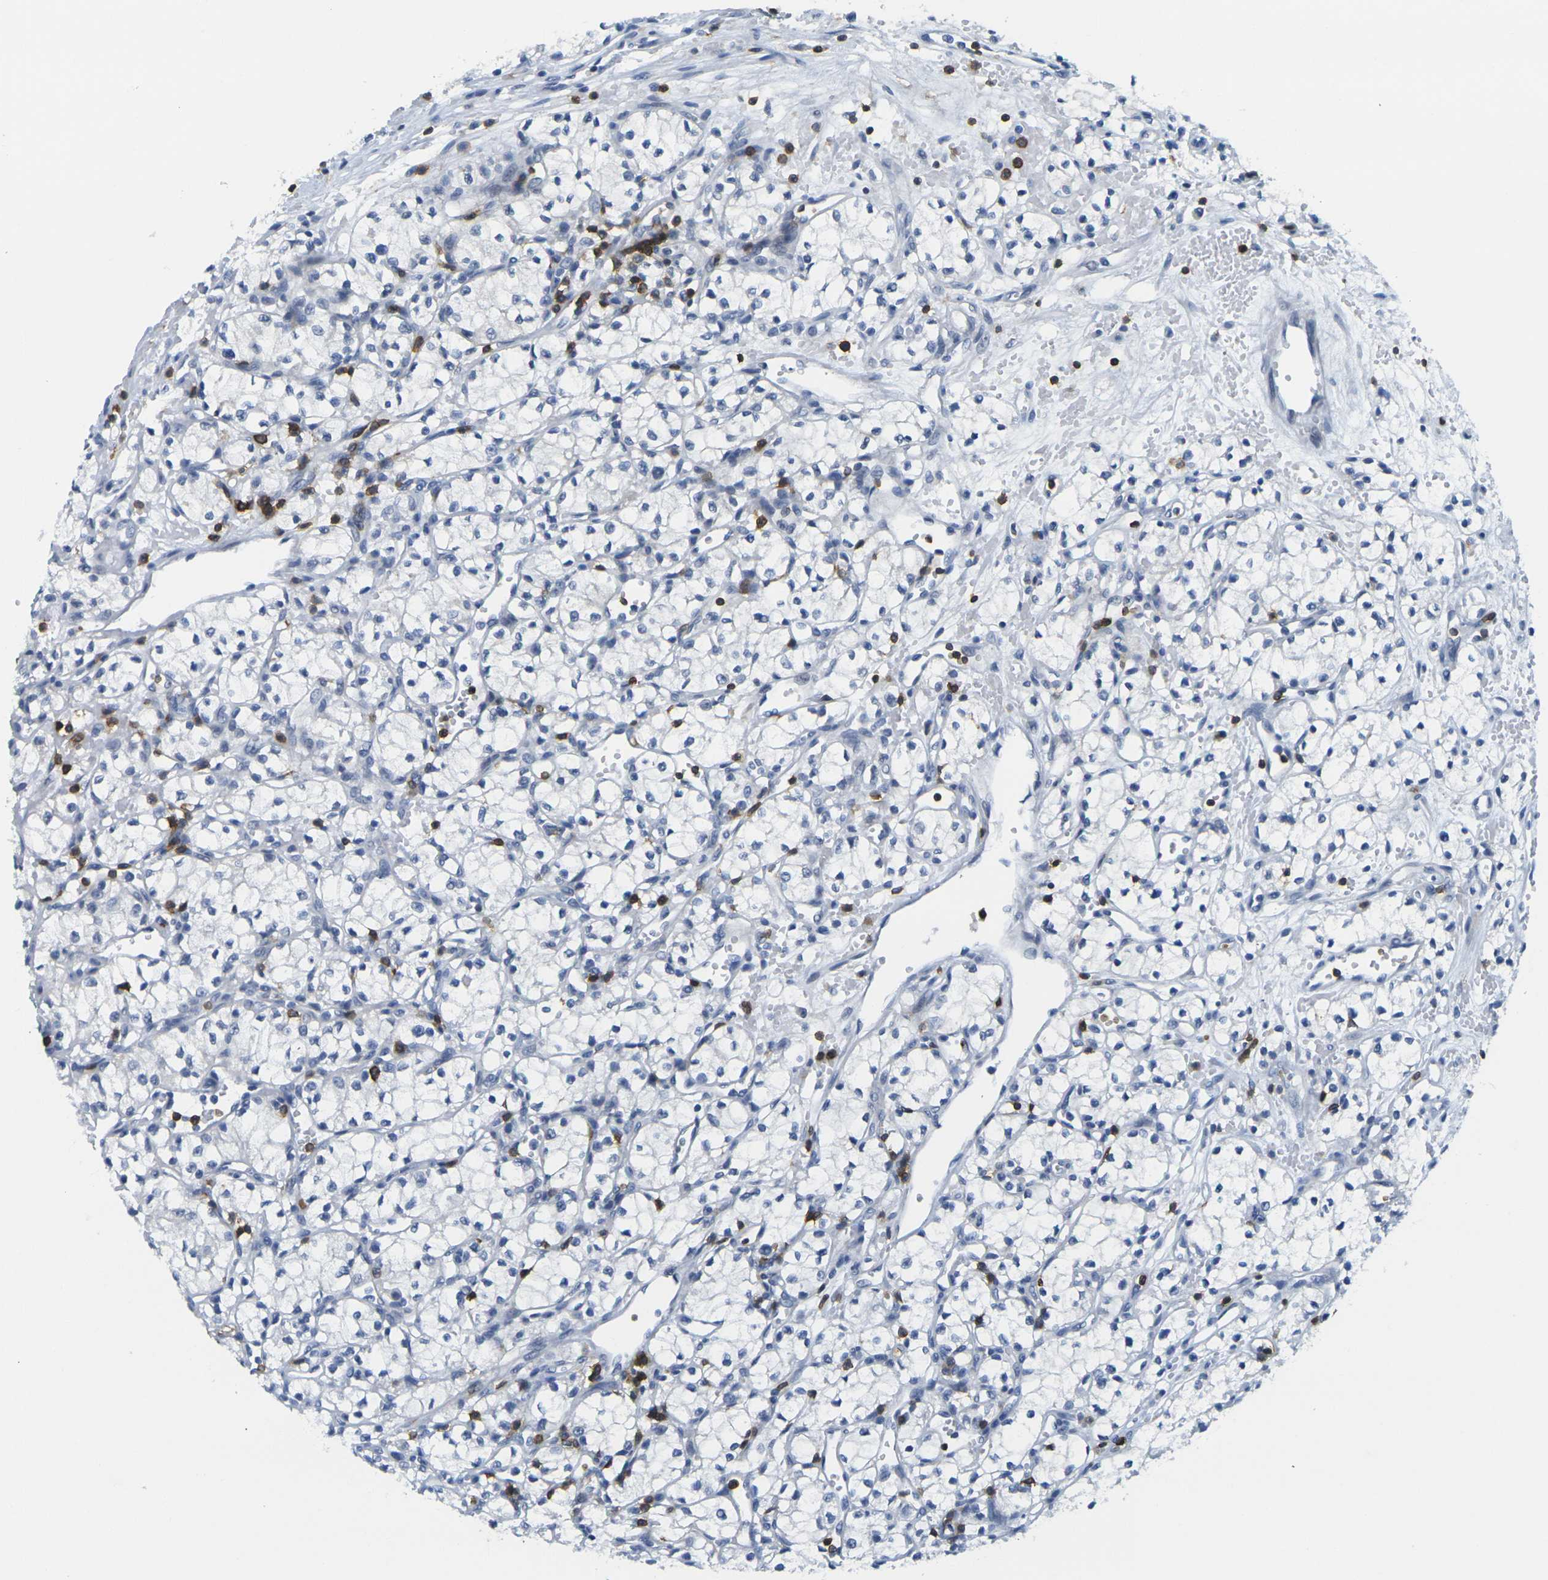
{"staining": {"intensity": "negative", "quantity": "none", "location": "none"}, "tissue": "renal cancer", "cell_type": "Tumor cells", "image_type": "cancer", "snomed": [{"axis": "morphology", "description": "Normal tissue, NOS"}, {"axis": "morphology", "description": "Adenocarcinoma, NOS"}, {"axis": "topography", "description": "Kidney"}], "caption": "Renal cancer (adenocarcinoma) was stained to show a protein in brown. There is no significant staining in tumor cells. (Brightfield microscopy of DAB immunohistochemistry at high magnification).", "gene": "CD3D", "patient": {"sex": "male", "age": 59}}